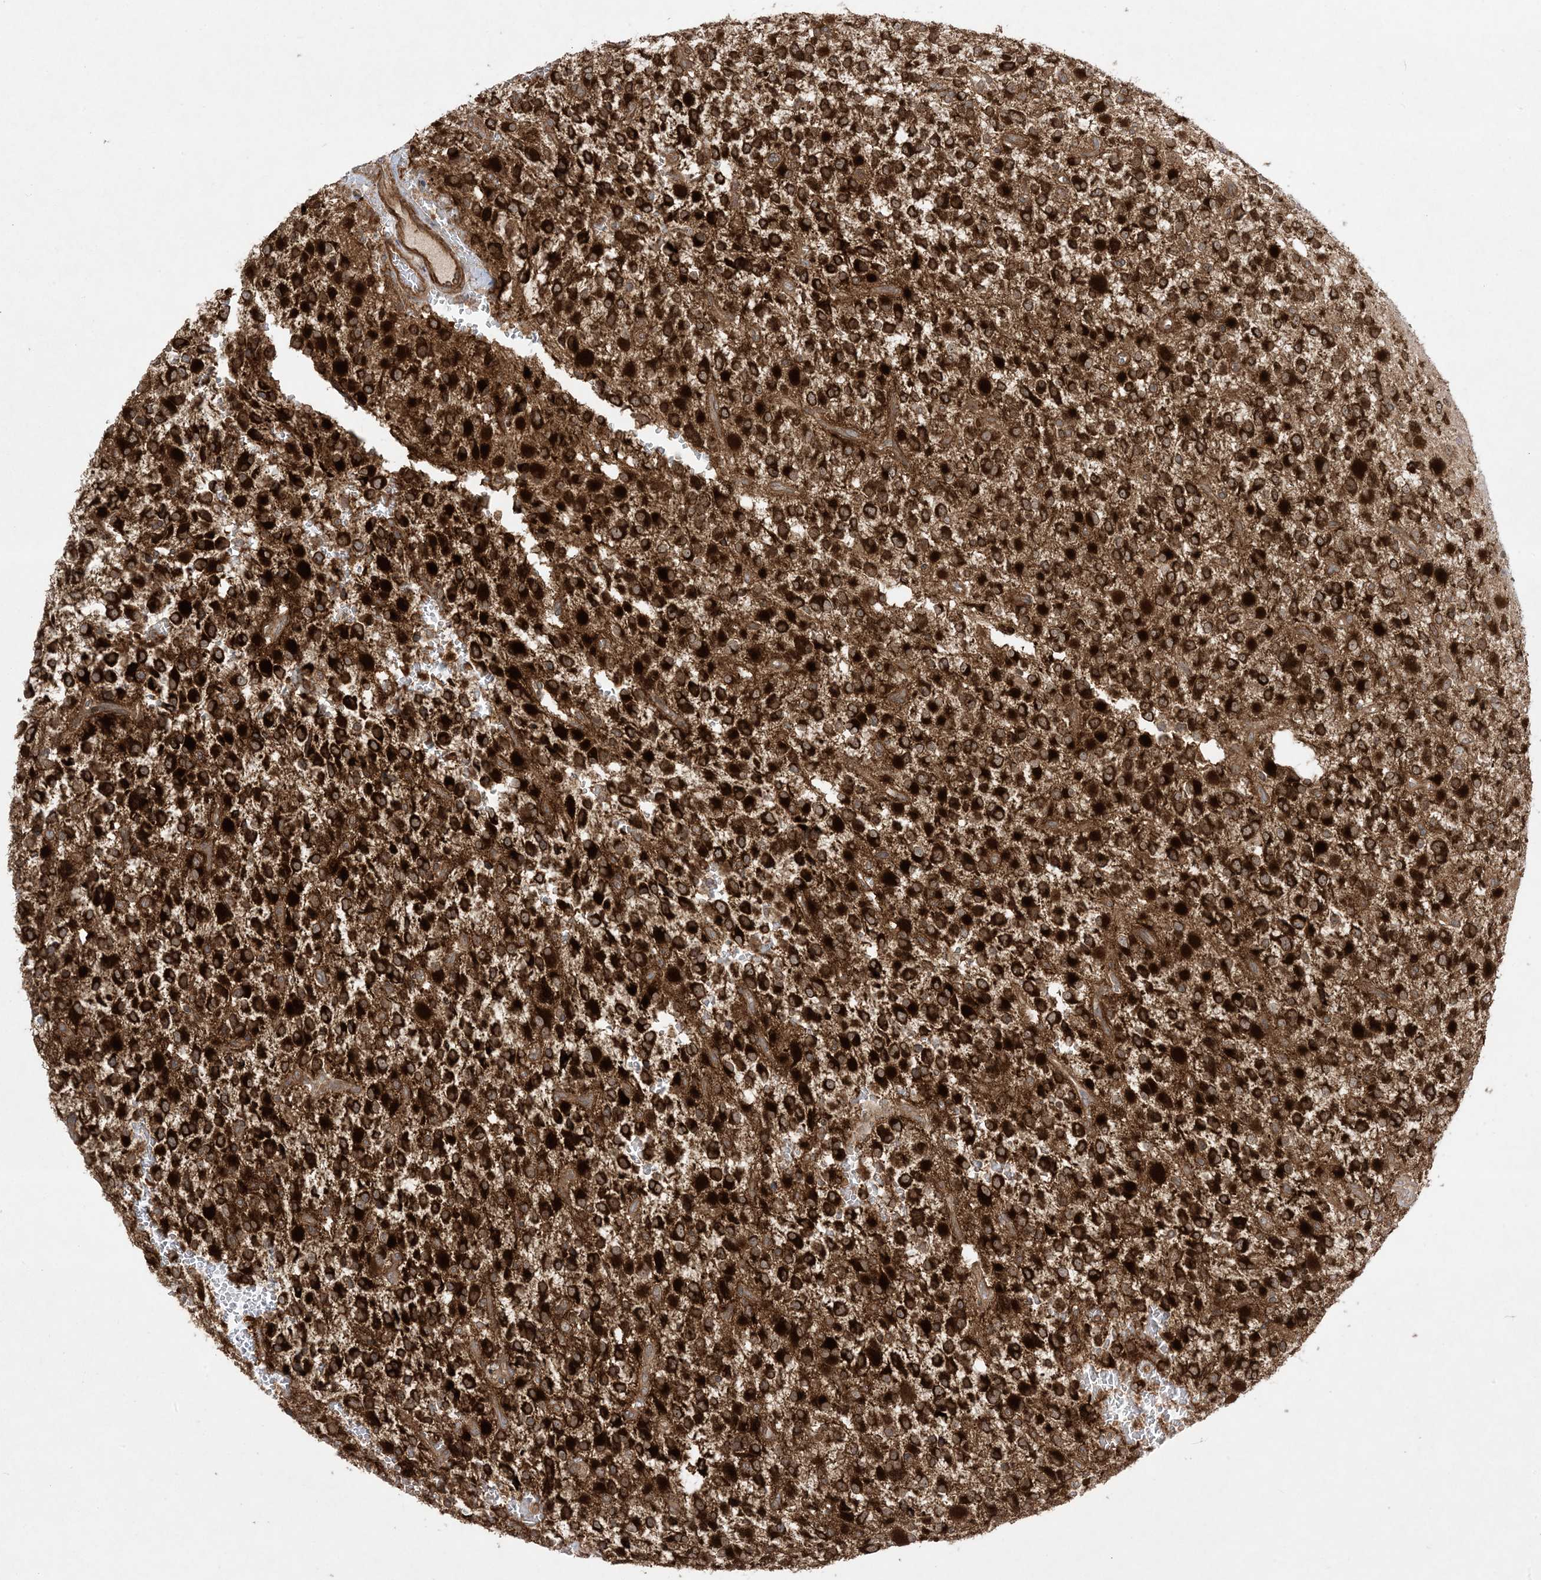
{"staining": {"intensity": "strong", "quantity": ">75%", "location": "cytoplasmic/membranous"}, "tissue": "glioma", "cell_type": "Tumor cells", "image_type": "cancer", "snomed": [{"axis": "morphology", "description": "Glioma, malignant, High grade"}, {"axis": "topography", "description": "Brain"}], "caption": "Malignant glioma (high-grade) stained for a protein (brown) displays strong cytoplasmic/membranous positive positivity in approximately >75% of tumor cells.", "gene": "SOGA3", "patient": {"sex": "male", "age": 34}}